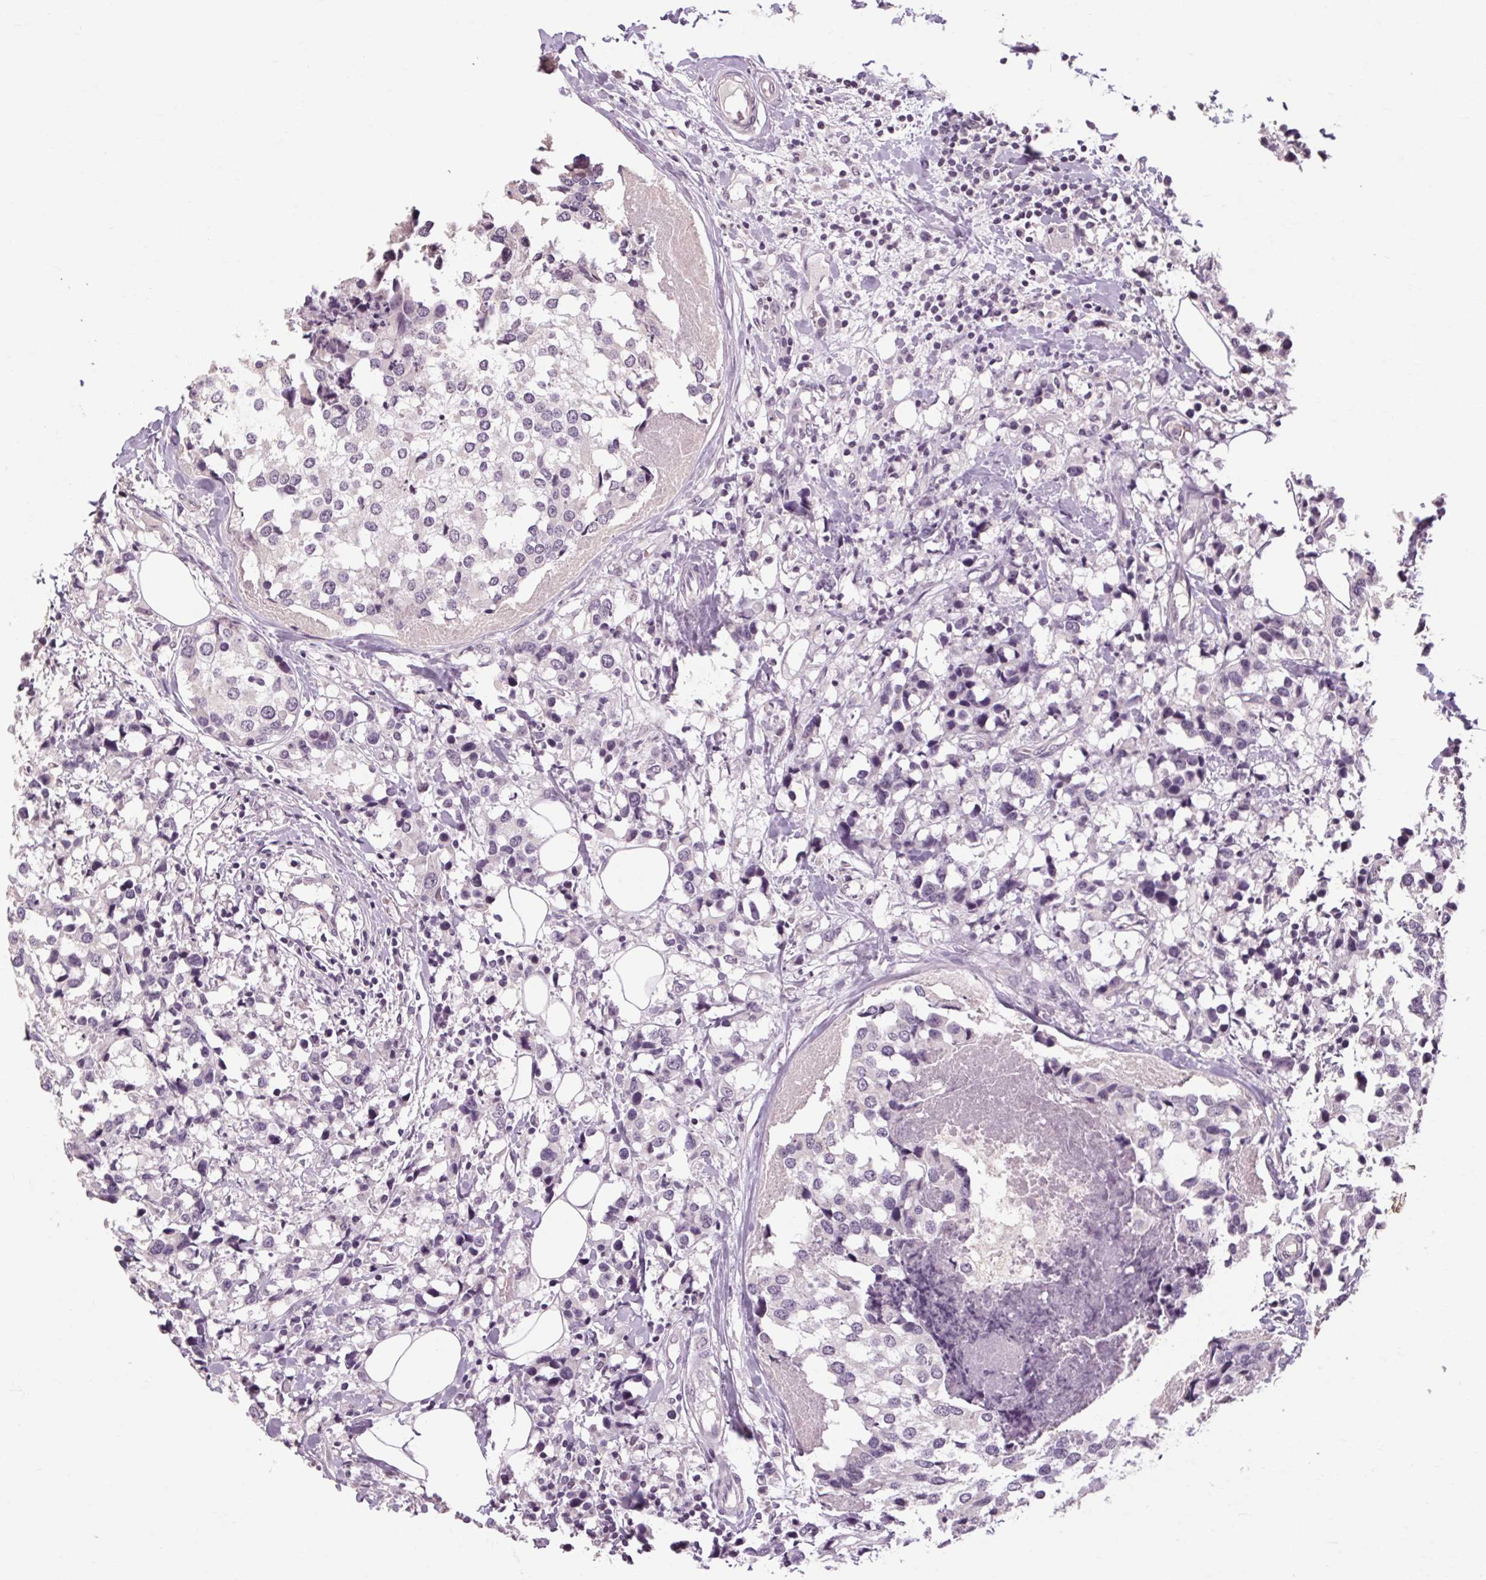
{"staining": {"intensity": "negative", "quantity": "none", "location": "none"}, "tissue": "breast cancer", "cell_type": "Tumor cells", "image_type": "cancer", "snomed": [{"axis": "morphology", "description": "Lobular carcinoma"}, {"axis": "topography", "description": "Breast"}], "caption": "Tumor cells show no significant staining in breast cancer. (Stains: DAB immunohistochemistry (IHC) with hematoxylin counter stain, Microscopy: brightfield microscopy at high magnification).", "gene": "POMC", "patient": {"sex": "female", "age": 59}}